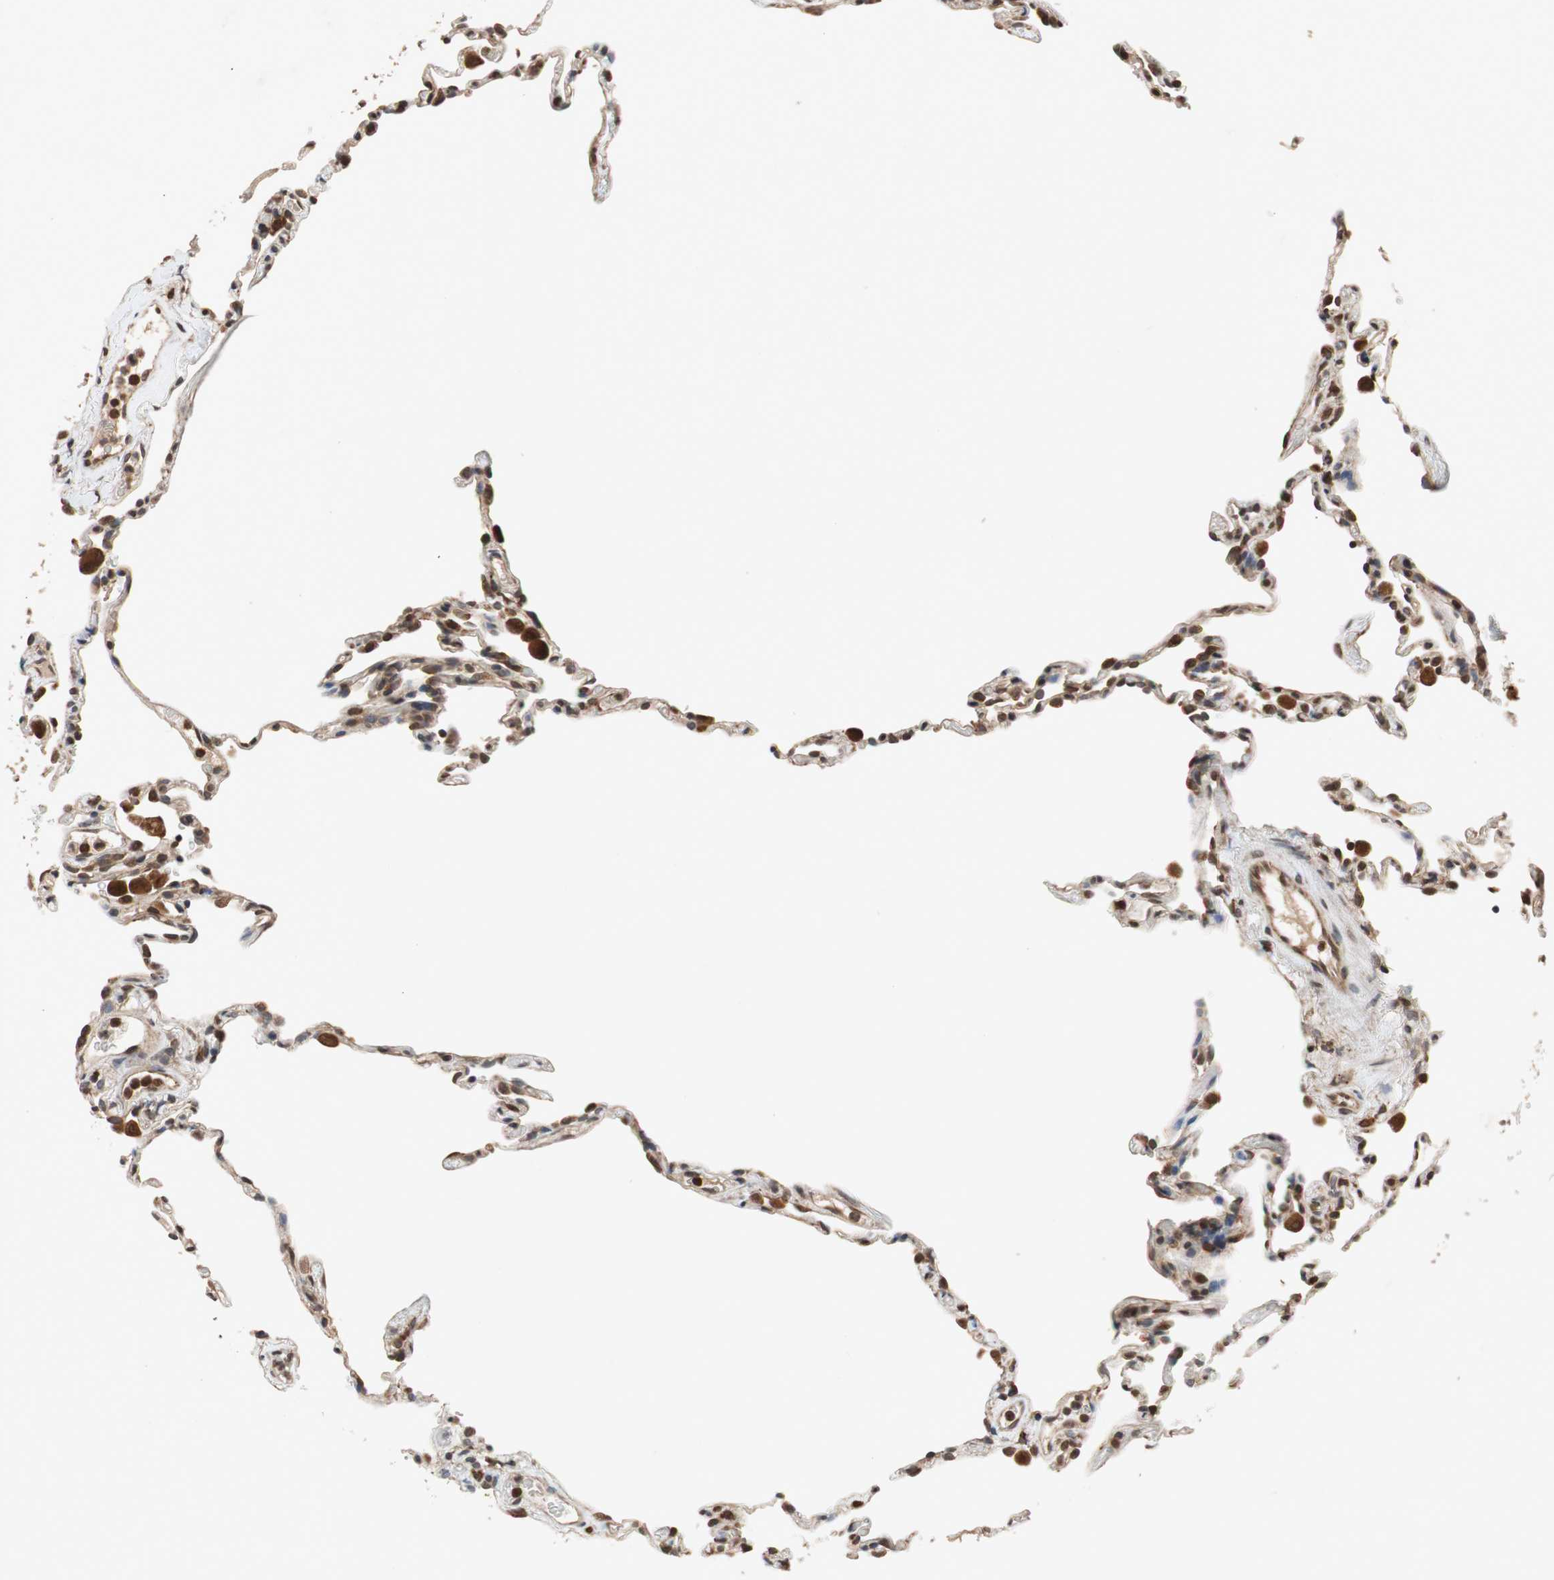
{"staining": {"intensity": "moderate", "quantity": "25%-75%", "location": "cytoplasmic/membranous"}, "tissue": "lung", "cell_type": "Alveolar cells", "image_type": "normal", "snomed": [{"axis": "morphology", "description": "Normal tissue, NOS"}, {"axis": "topography", "description": "Lung"}], "caption": "Normal lung was stained to show a protein in brown. There is medium levels of moderate cytoplasmic/membranous staining in about 25%-75% of alveolar cells. (DAB IHC, brown staining for protein, blue staining for nuclei).", "gene": "AUP1", "patient": {"sex": "male", "age": 59}}